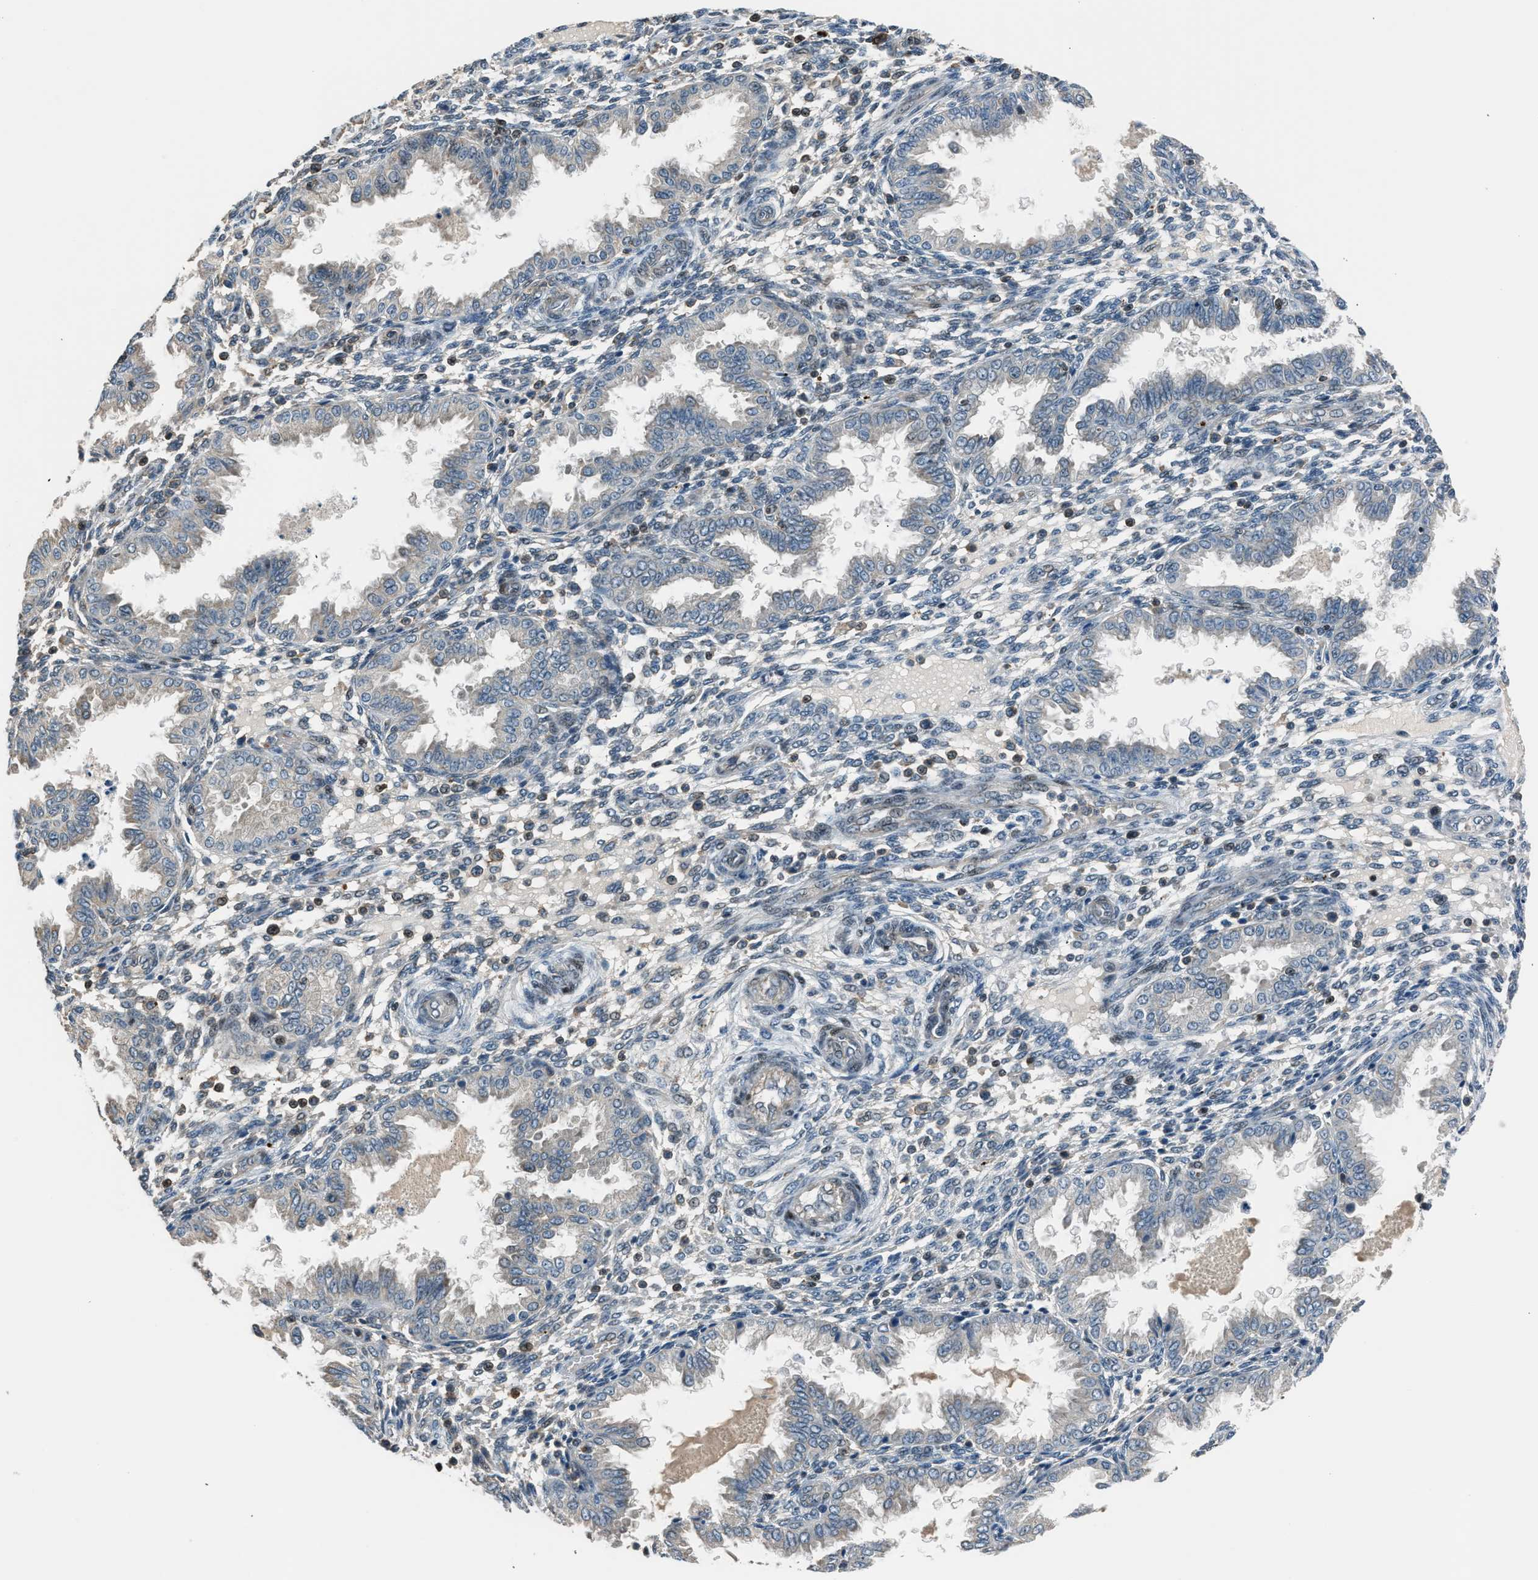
{"staining": {"intensity": "weak", "quantity": "25%-75%", "location": "nuclear"}, "tissue": "endometrium", "cell_type": "Cells in endometrial stroma", "image_type": "normal", "snomed": [{"axis": "morphology", "description": "Normal tissue, NOS"}, {"axis": "topography", "description": "Endometrium"}], "caption": "Immunohistochemical staining of unremarkable endometrium exhibits weak nuclear protein staining in approximately 25%-75% of cells in endometrial stroma.", "gene": "LMLN", "patient": {"sex": "female", "age": 33}}